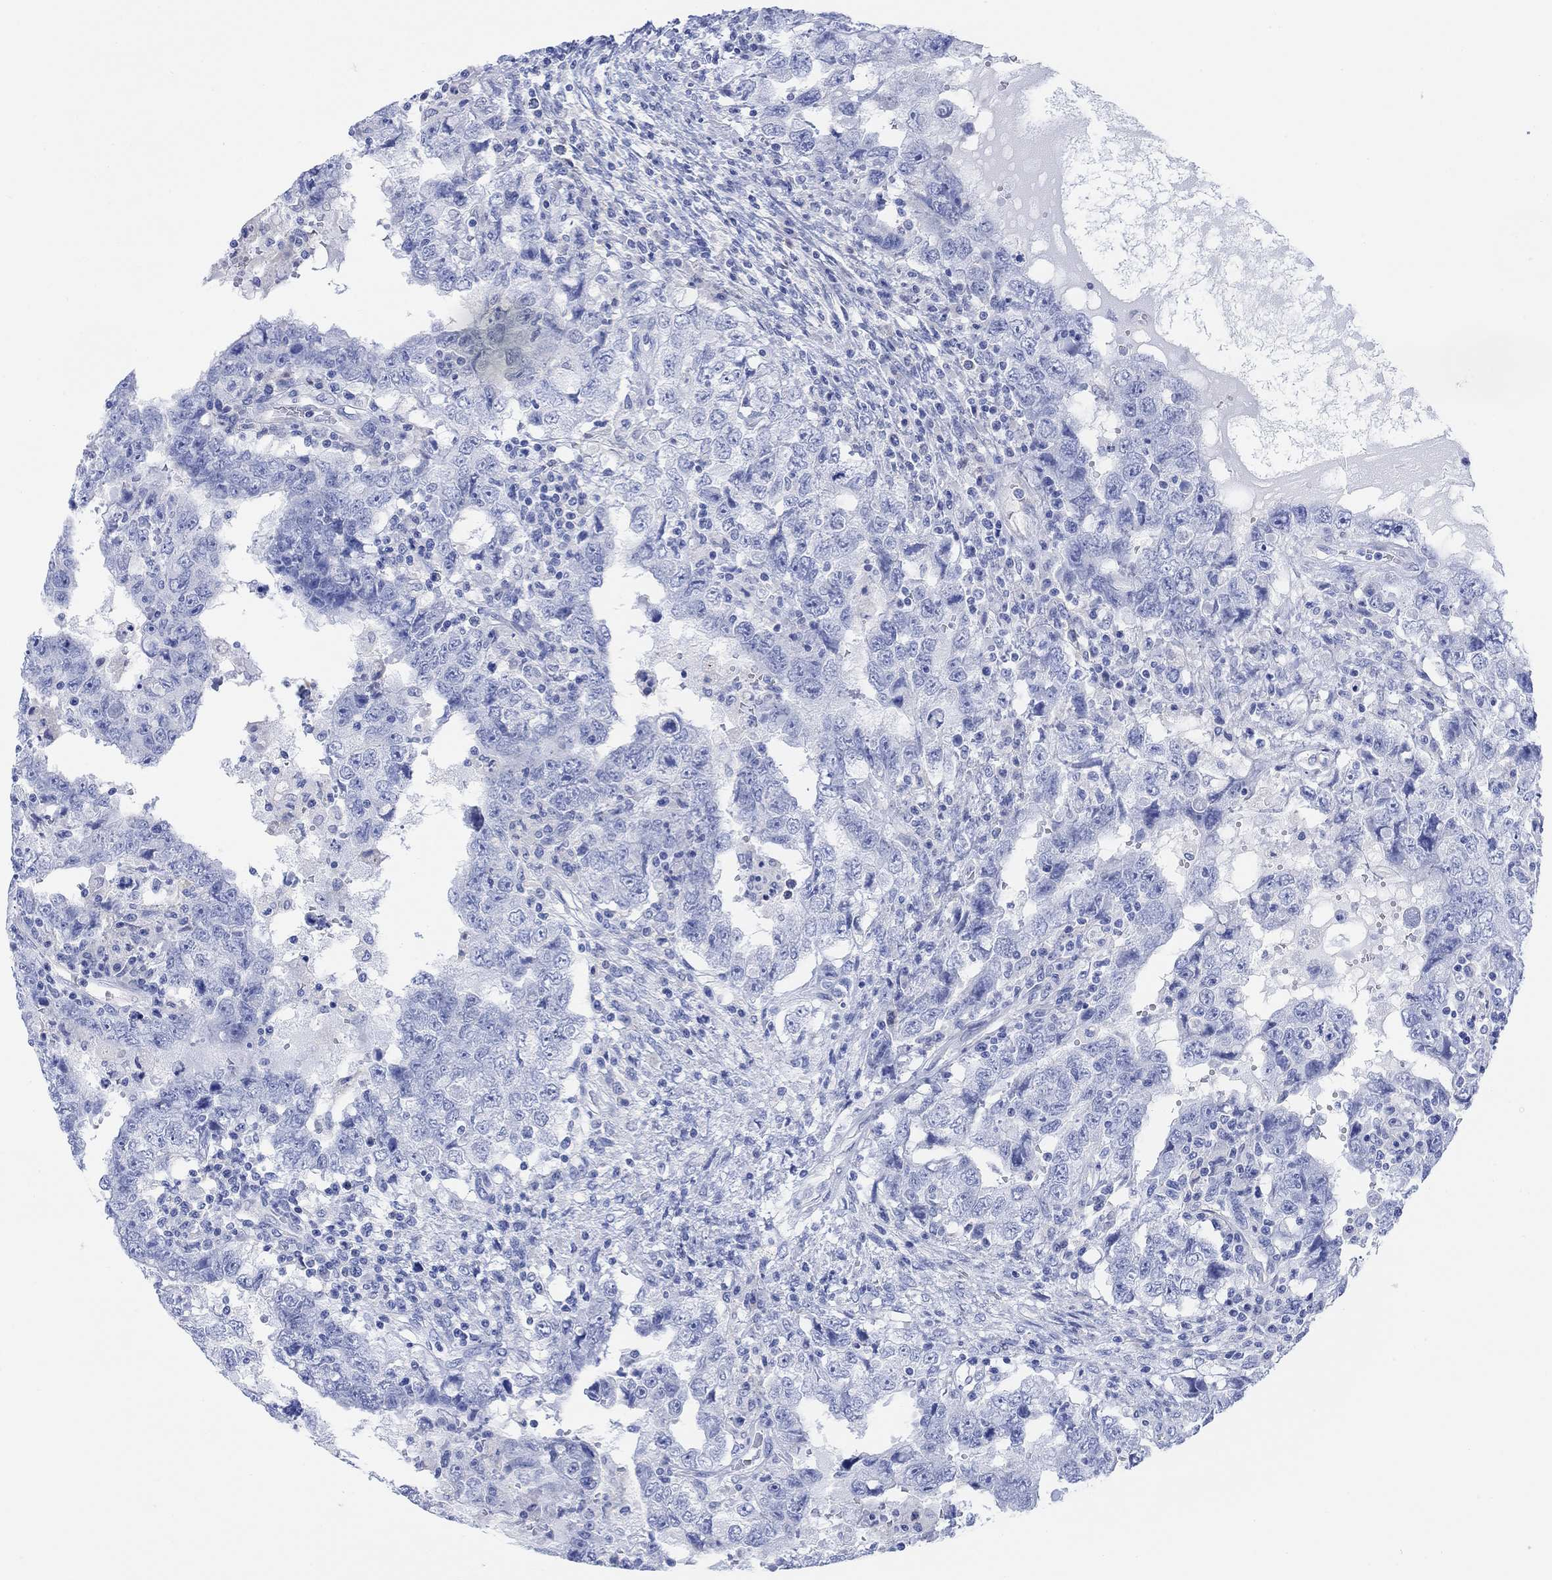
{"staining": {"intensity": "negative", "quantity": "none", "location": "none"}, "tissue": "testis cancer", "cell_type": "Tumor cells", "image_type": "cancer", "snomed": [{"axis": "morphology", "description": "Carcinoma, Embryonal, NOS"}, {"axis": "topography", "description": "Testis"}], "caption": "Photomicrograph shows no protein expression in tumor cells of testis cancer (embryonal carcinoma) tissue. (Immunohistochemistry (ihc), brightfield microscopy, high magnification).", "gene": "GNG13", "patient": {"sex": "male", "age": 26}}